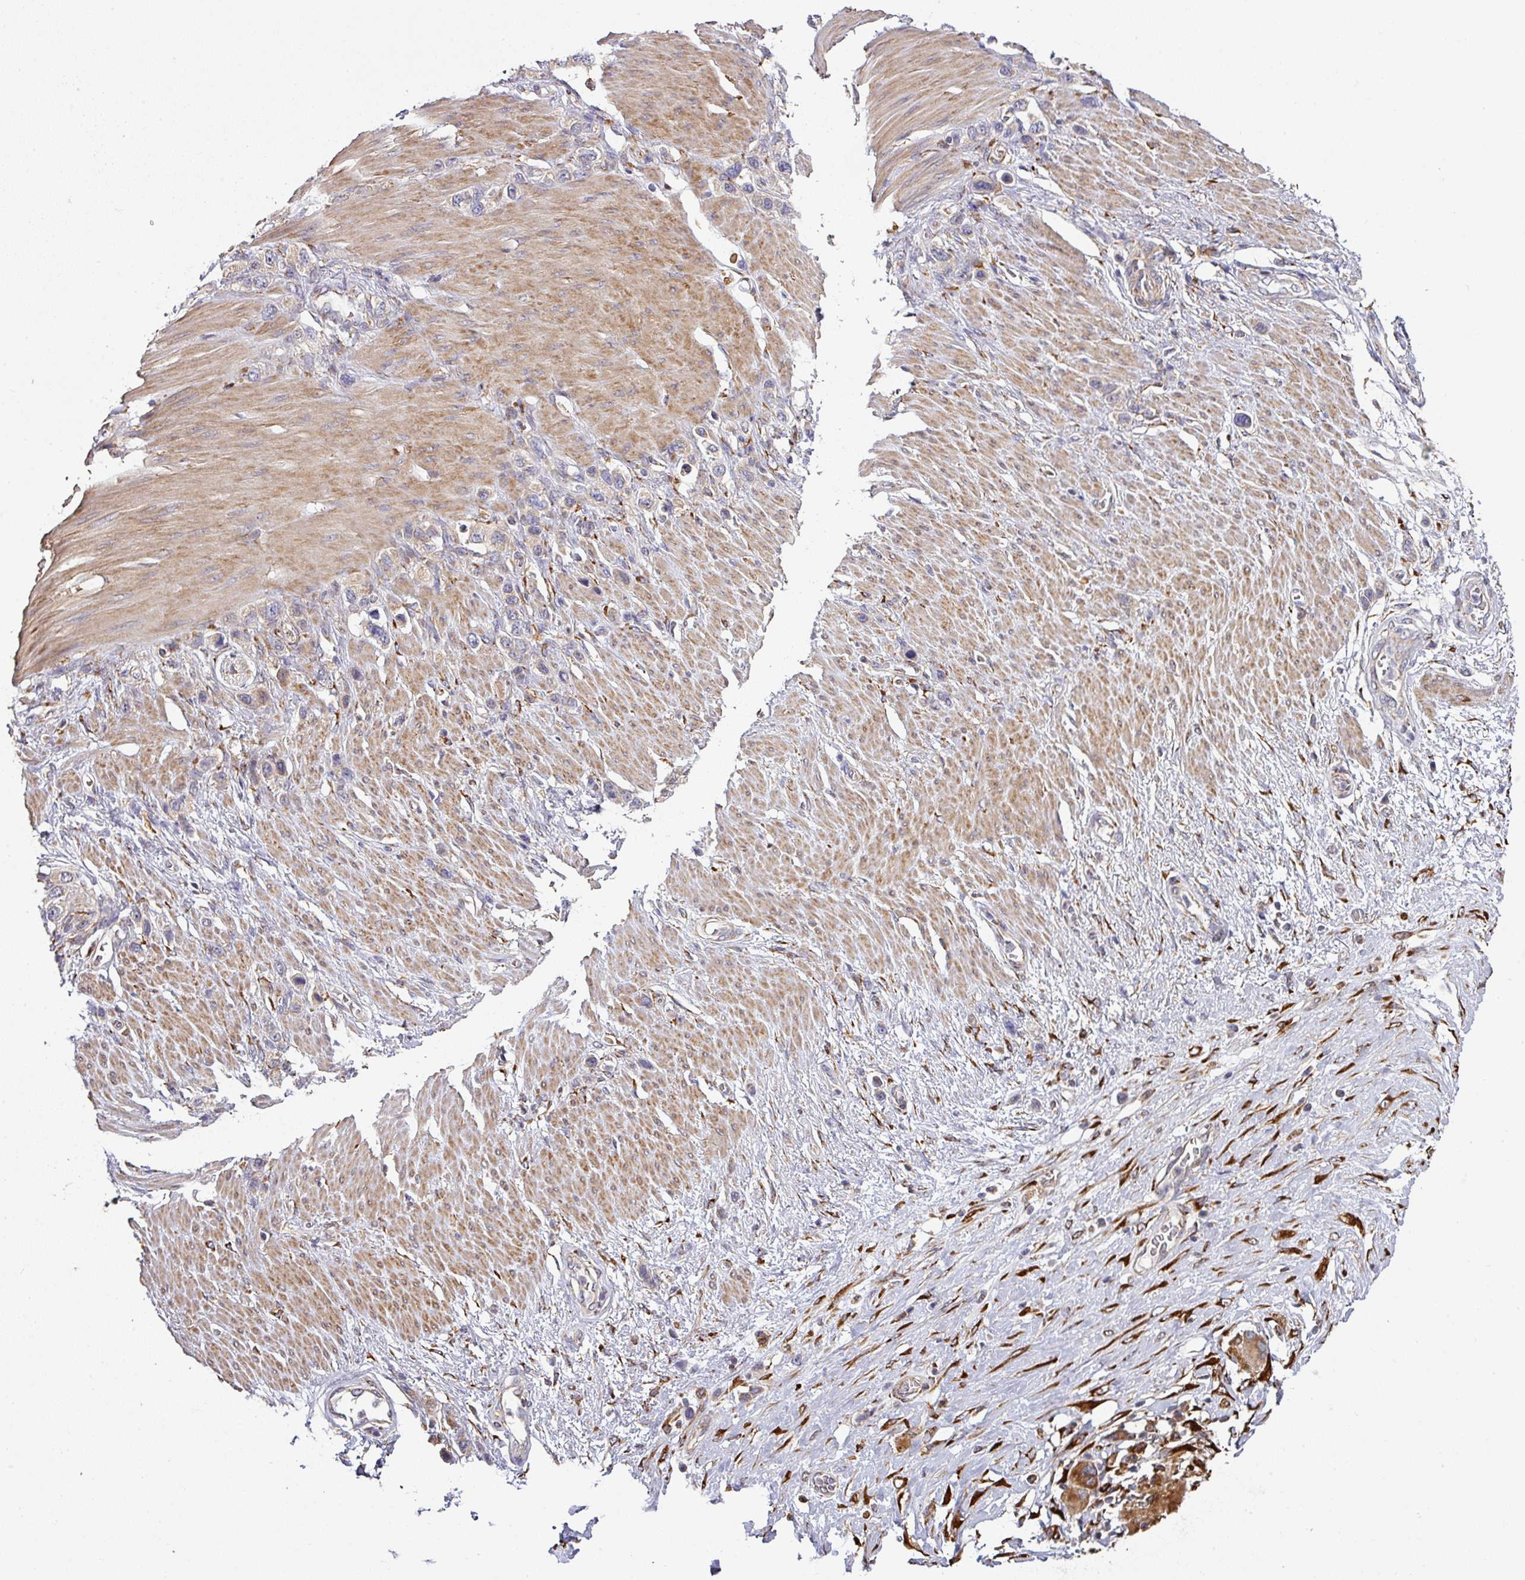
{"staining": {"intensity": "strong", "quantity": "25%-75%", "location": "cytoplasmic/membranous"}, "tissue": "stomach cancer", "cell_type": "Tumor cells", "image_type": "cancer", "snomed": [{"axis": "morphology", "description": "Adenocarcinoma, NOS"}, {"axis": "morphology", "description": "Adenocarcinoma, High grade"}, {"axis": "topography", "description": "Stomach, upper"}, {"axis": "topography", "description": "Stomach, lower"}], "caption": "Immunohistochemistry (IHC) photomicrograph of human stomach cancer (adenocarcinoma) stained for a protein (brown), which demonstrates high levels of strong cytoplasmic/membranous positivity in approximately 25%-75% of tumor cells.", "gene": "ZNF268", "patient": {"sex": "female", "age": 65}}